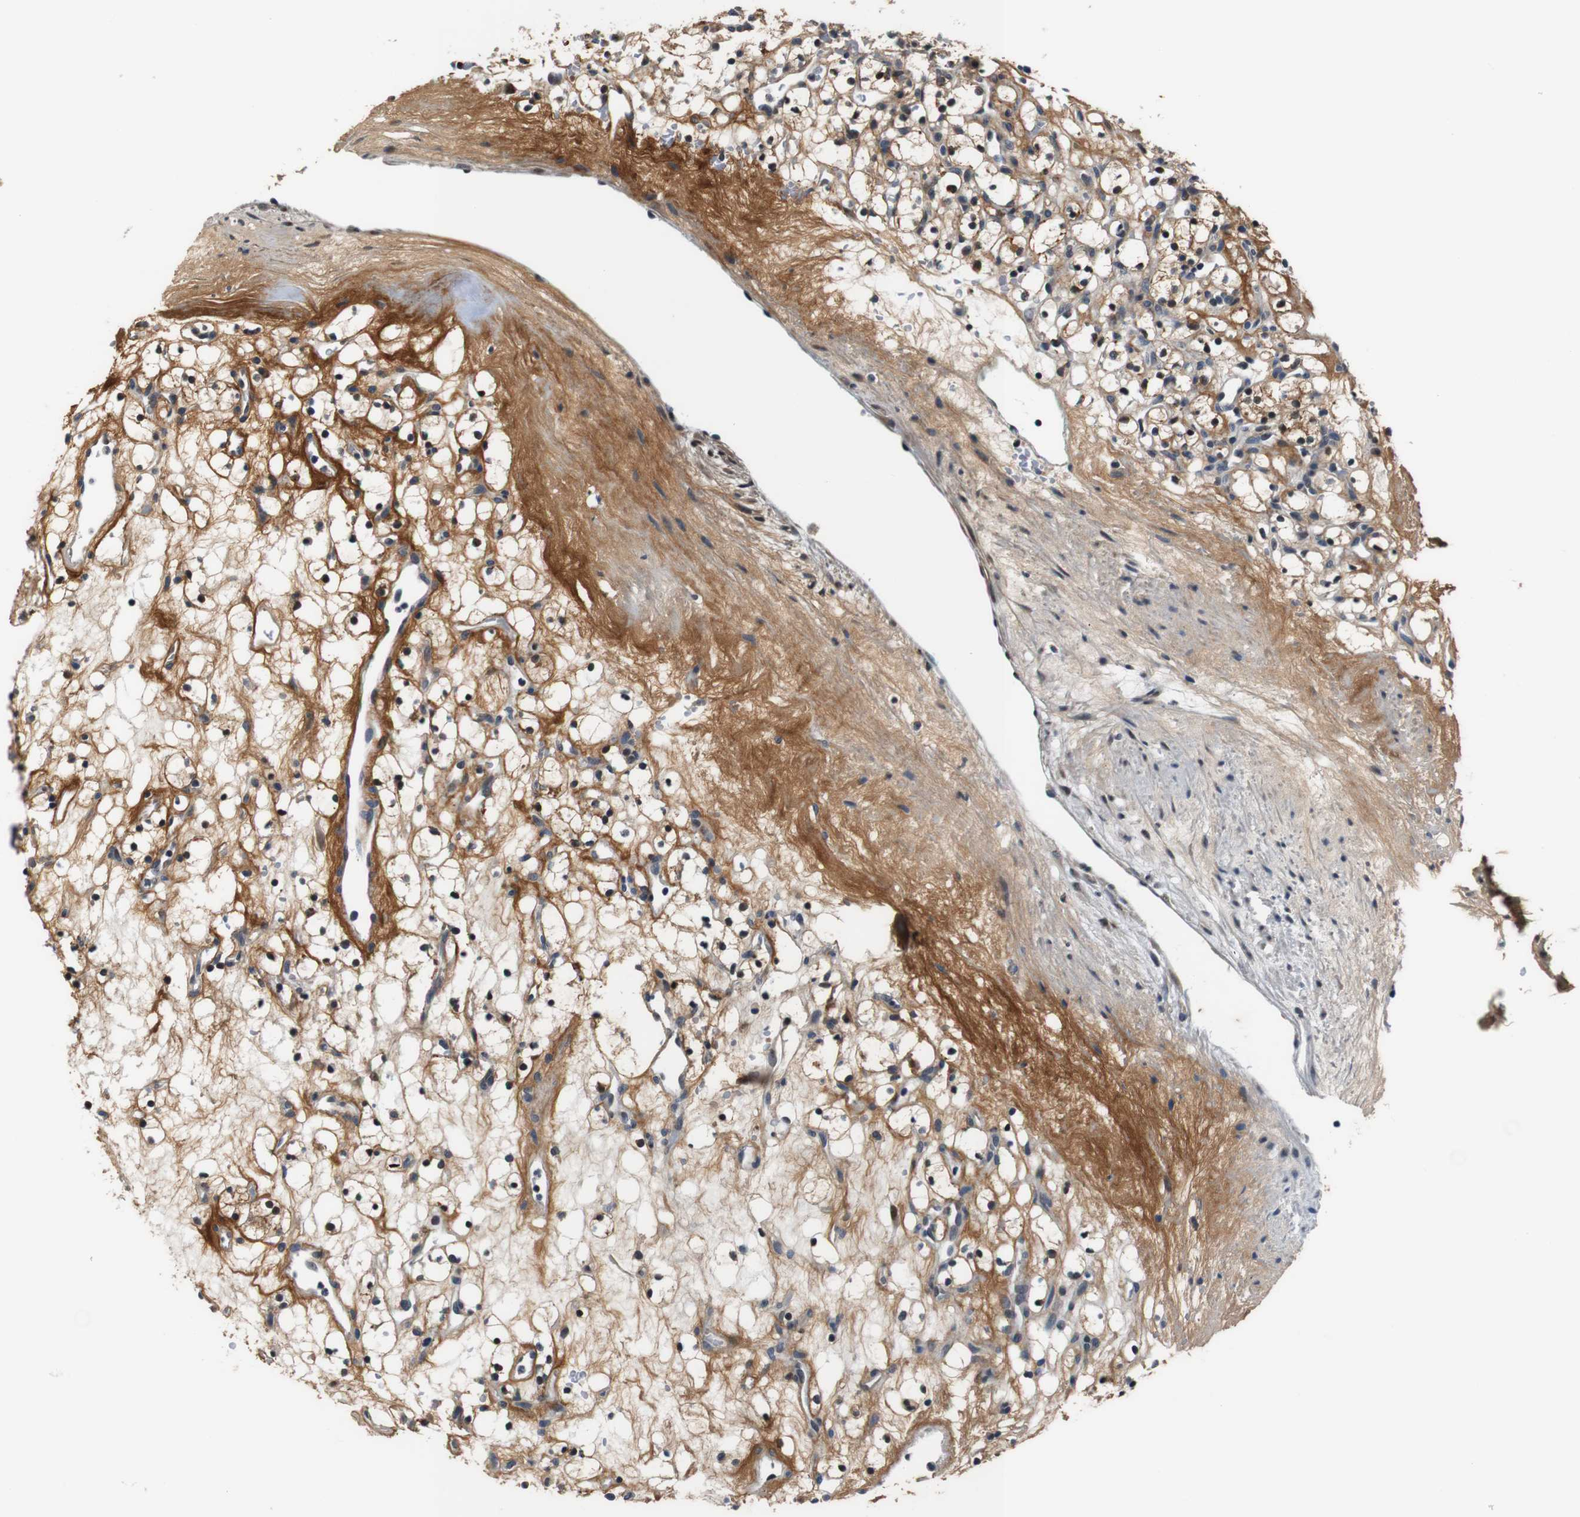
{"staining": {"intensity": "moderate", "quantity": ">75%", "location": "cytoplasmic/membranous"}, "tissue": "renal cancer", "cell_type": "Tumor cells", "image_type": "cancer", "snomed": [{"axis": "morphology", "description": "Adenocarcinoma, NOS"}, {"axis": "topography", "description": "Kidney"}], "caption": "Renal cancer (adenocarcinoma) was stained to show a protein in brown. There is medium levels of moderate cytoplasmic/membranous staining in about >75% of tumor cells. The protein is shown in brown color, while the nuclei are stained blue.", "gene": "LRP4", "patient": {"sex": "female", "age": 60}}